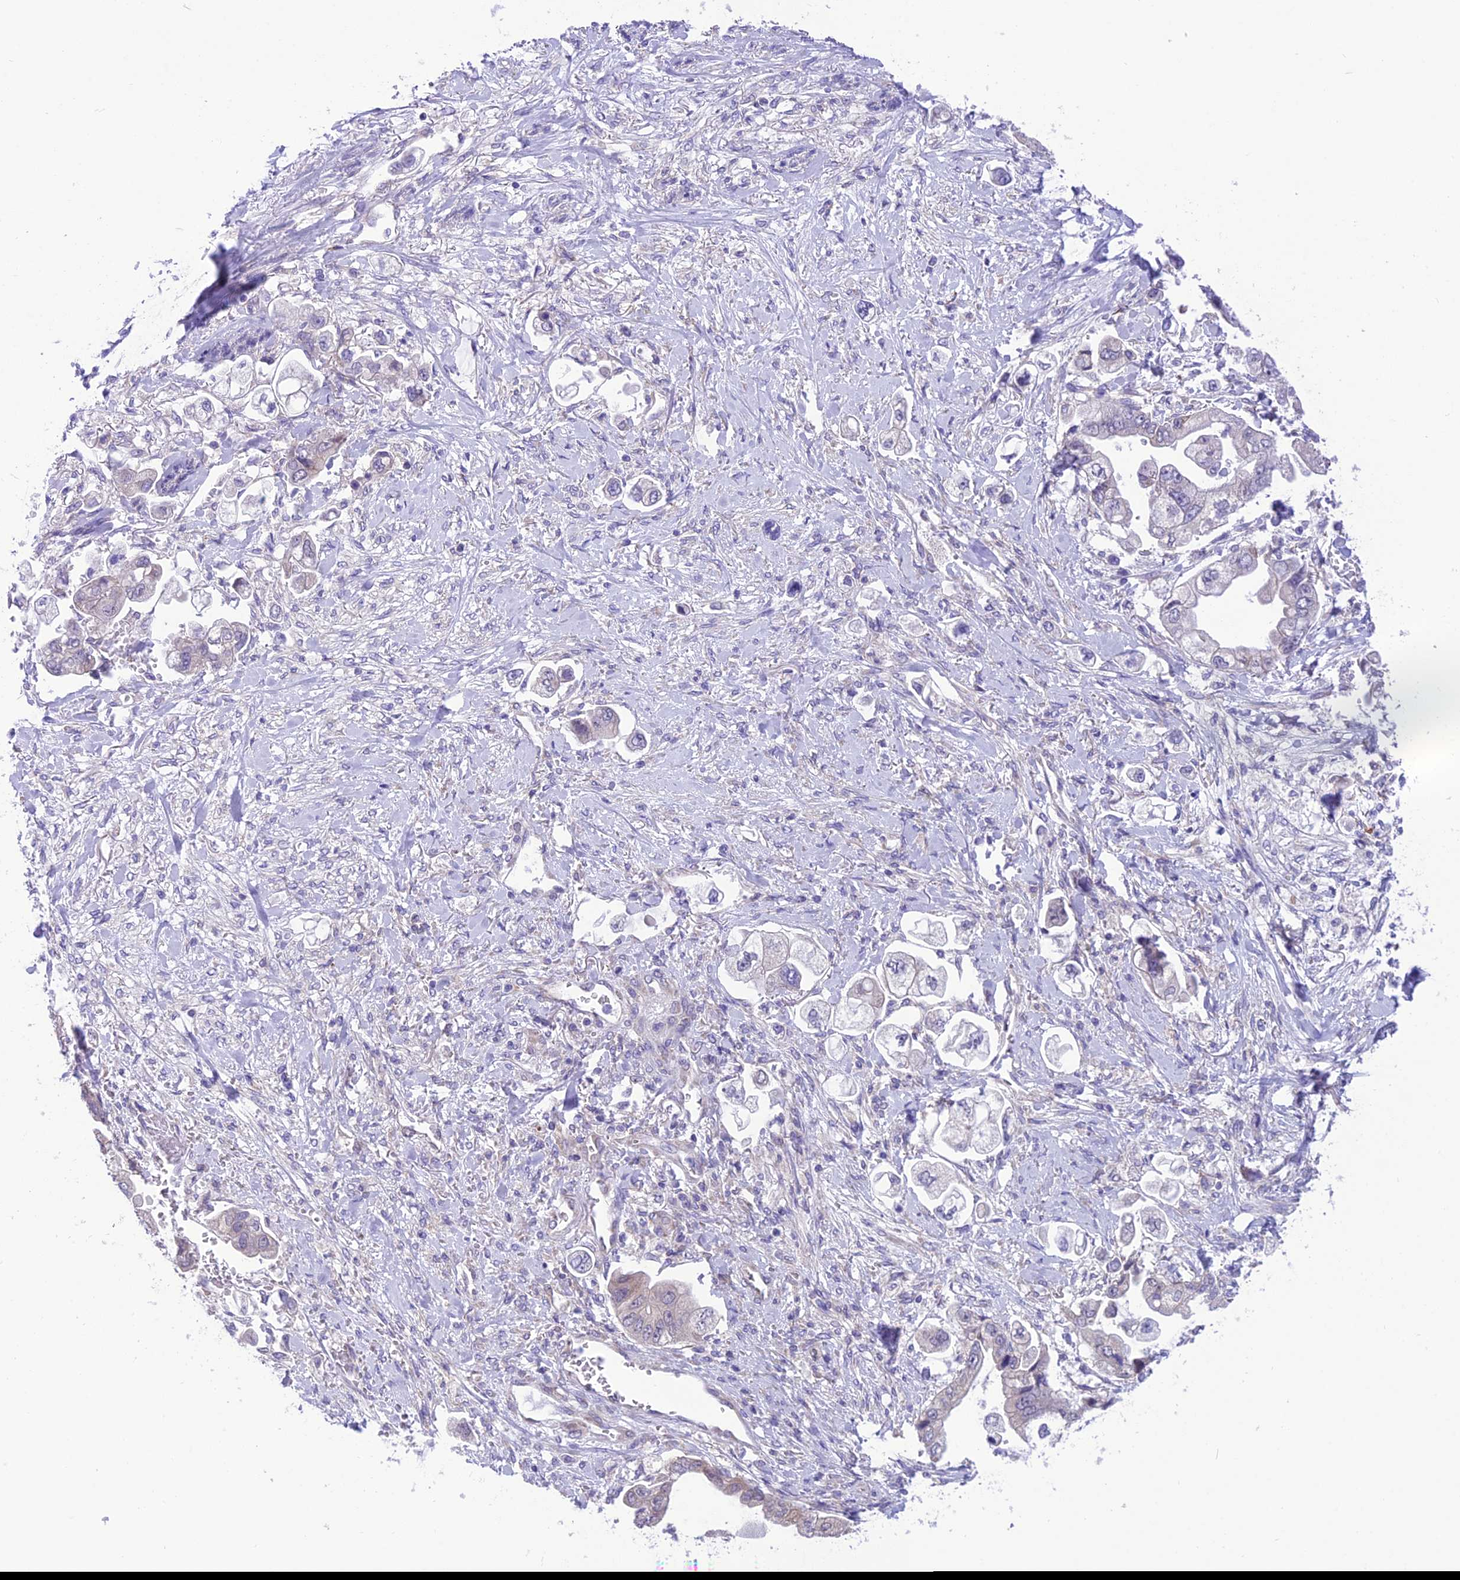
{"staining": {"intensity": "negative", "quantity": "none", "location": "none"}, "tissue": "stomach cancer", "cell_type": "Tumor cells", "image_type": "cancer", "snomed": [{"axis": "morphology", "description": "Adenocarcinoma, NOS"}, {"axis": "topography", "description": "Stomach"}], "caption": "Tumor cells are negative for protein expression in human adenocarcinoma (stomach).", "gene": "RNF126", "patient": {"sex": "male", "age": 62}}